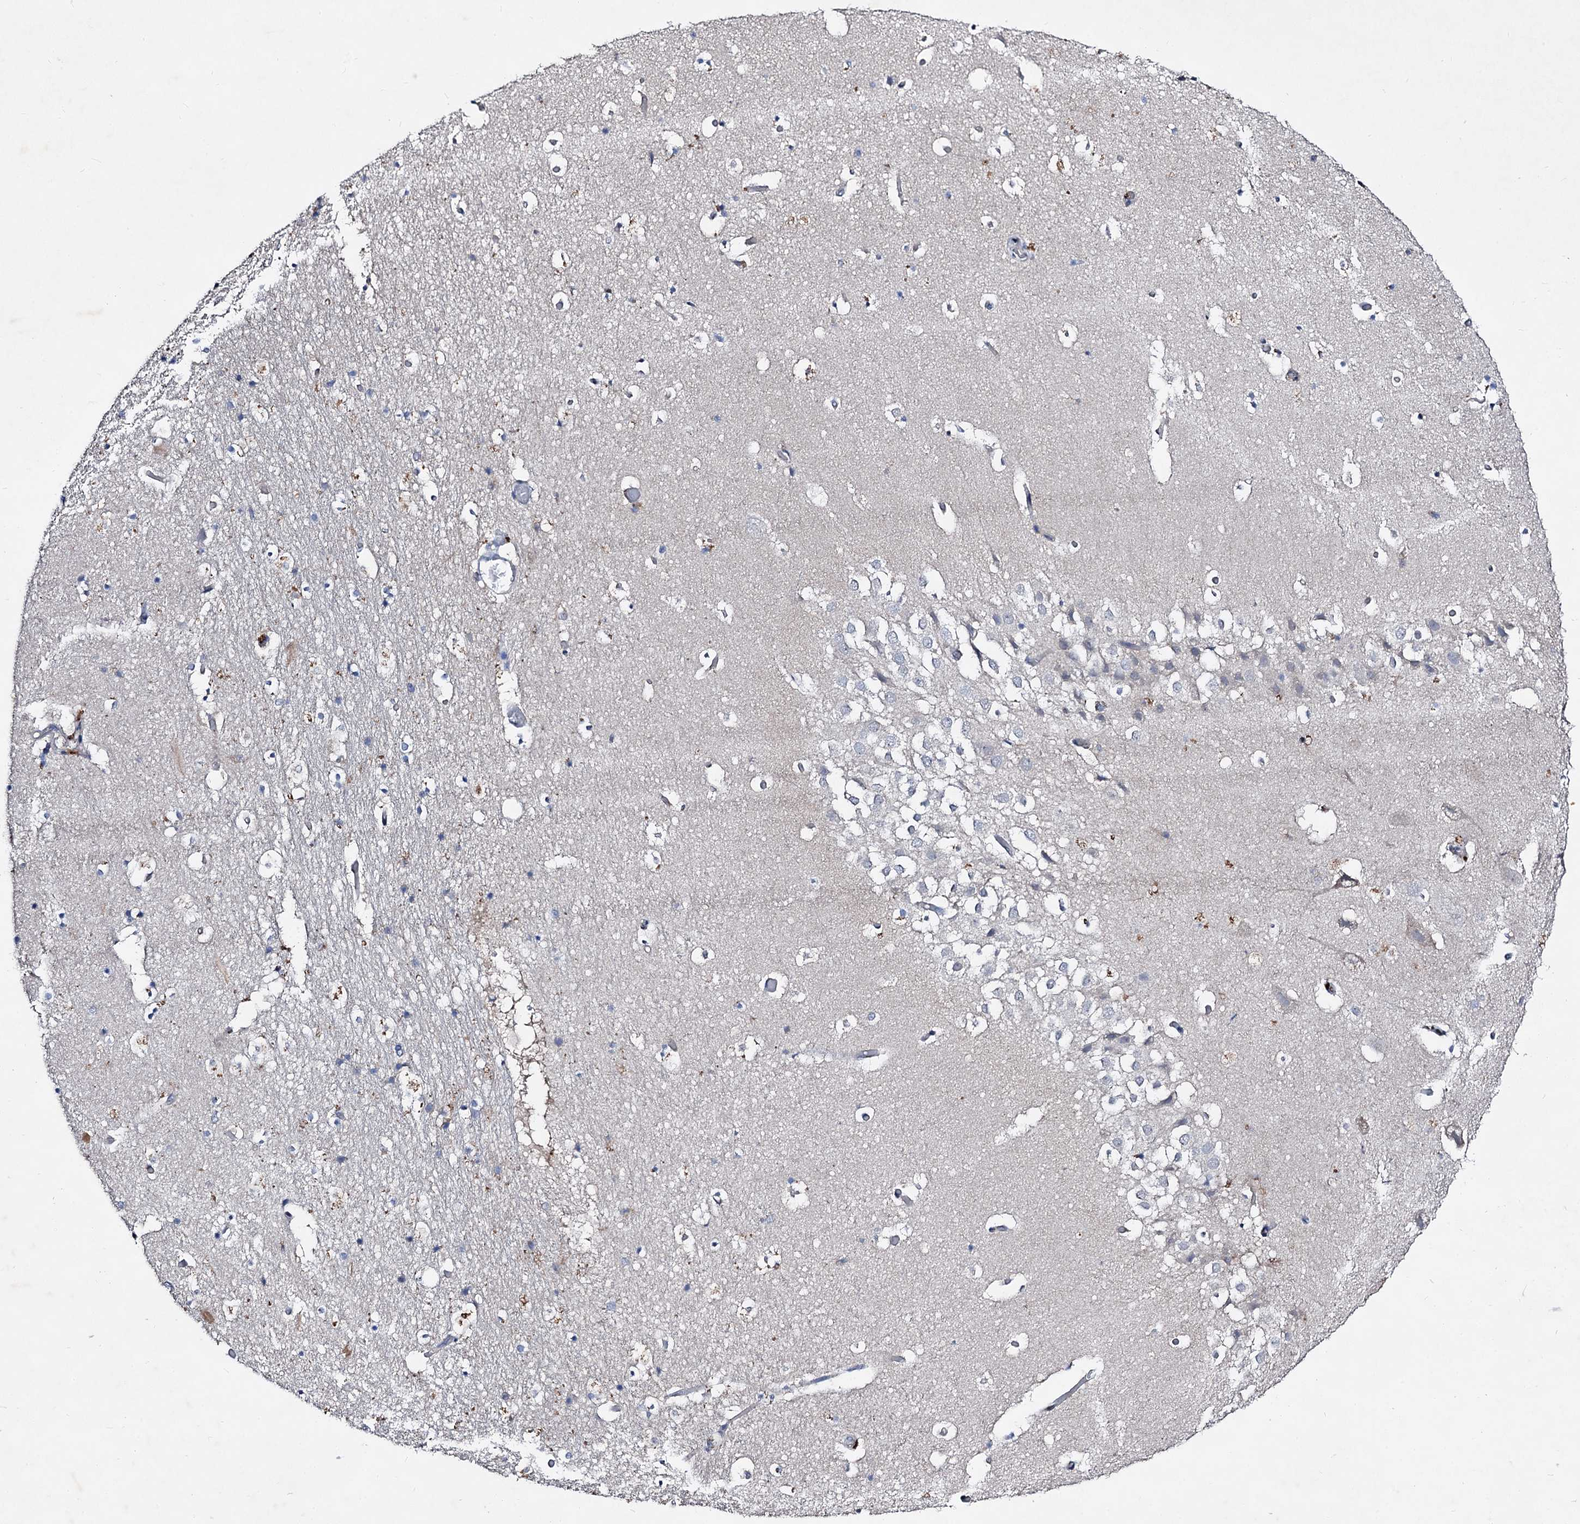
{"staining": {"intensity": "negative", "quantity": "none", "location": "none"}, "tissue": "hippocampus", "cell_type": "Glial cells", "image_type": "normal", "snomed": [{"axis": "morphology", "description": "Normal tissue, NOS"}, {"axis": "topography", "description": "Hippocampus"}], "caption": "High power microscopy micrograph of an immunohistochemistry (IHC) image of benign hippocampus, revealing no significant positivity in glial cells. (DAB (3,3'-diaminobenzidine) IHC with hematoxylin counter stain).", "gene": "HVCN1", "patient": {"sex": "female", "age": 52}}